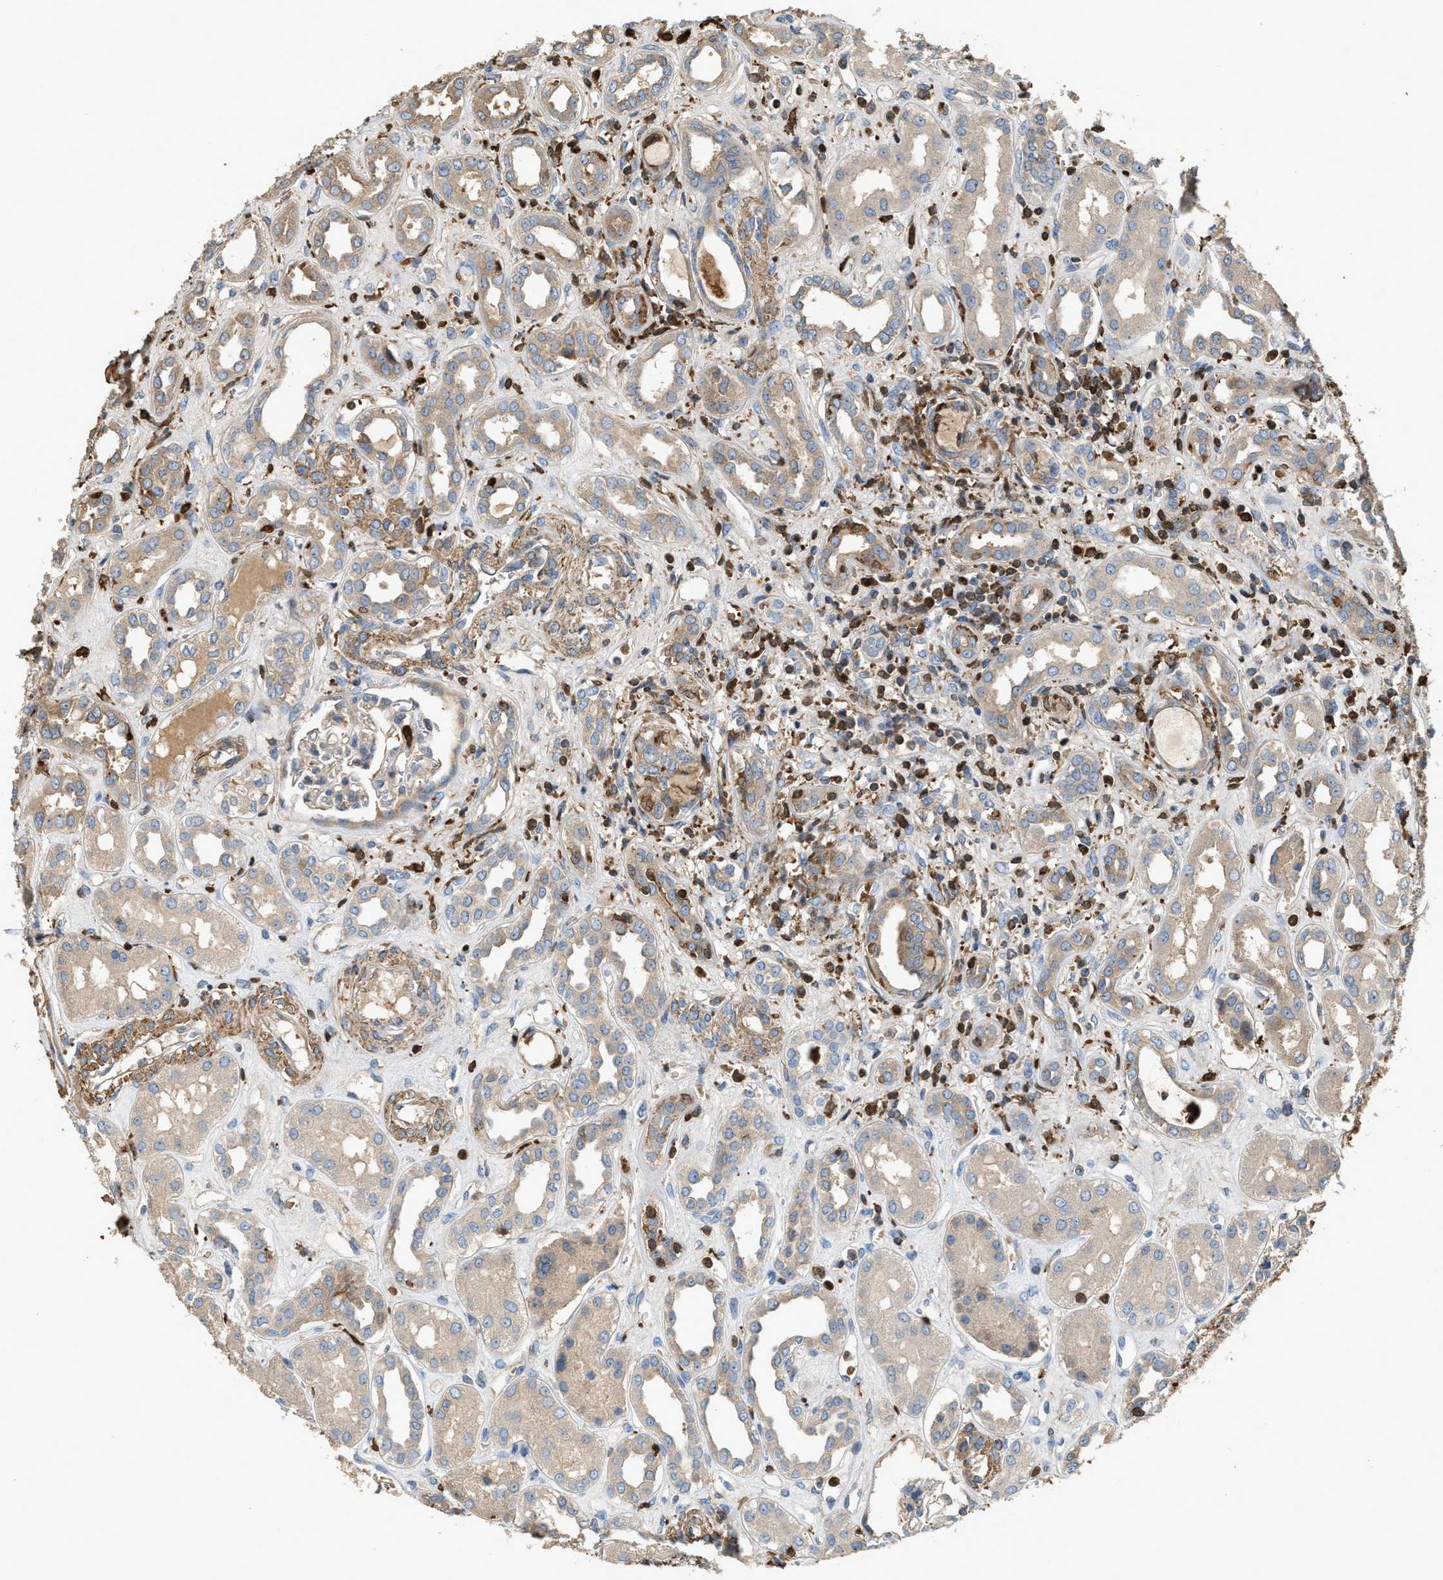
{"staining": {"intensity": "weak", "quantity": "<25%", "location": "cytoplasmic/membranous"}, "tissue": "kidney", "cell_type": "Cells in glomeruli", "image_type": "normal", "snomed": [{"axis": "morphology", "description": "Normal tissue, NOS"}, {"axis": "topography", "description": "Kidney"}], "caption": "Micrograph shows no significant protein staining in cells in glomeruli of normal kidney.", "gene": "SERPINB5", "patient": {"sex": "male", "age": 59}}